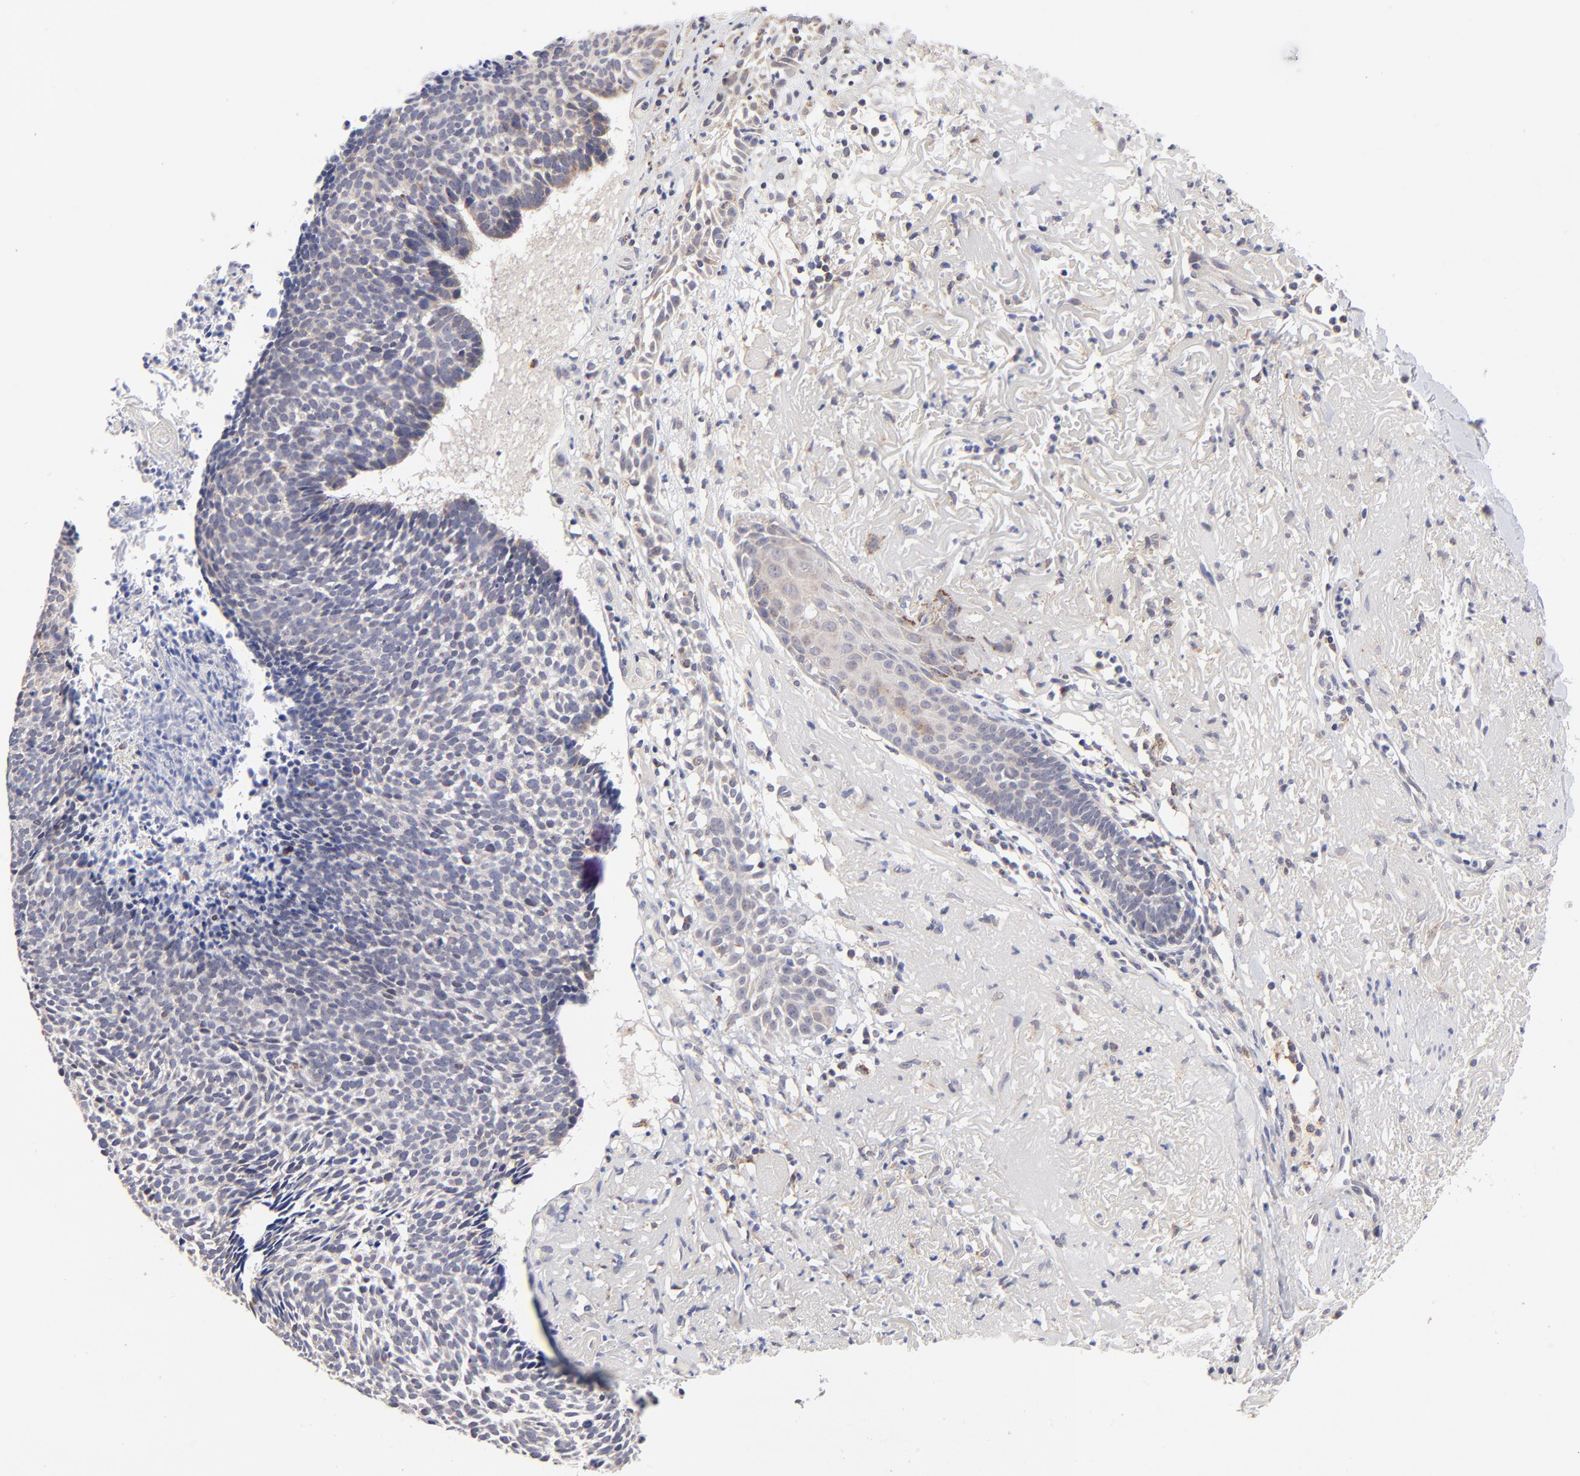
{"staining": {"intensity": "weak", "quantity": "<25%", "location": "cytoplasmic/membranous"}, "tissue": "skin cancer", "cell_type": "Tumor cells", "image_type": "cancer", "snomed": [{"axis": "morphology", "description": "Basal cell carcinoma"}, {"axis": "topography", "description": "Skin"}], "caption": "An IHC photomicrograph of skin cancer is shown. There is no staining in tumor cells of skin cancer. (DAB immunohistochemistry visualized using brightfield microscopy, high magnification).", "gene": "FBXL12", "patient": {"sex": "female", "age": 87}}